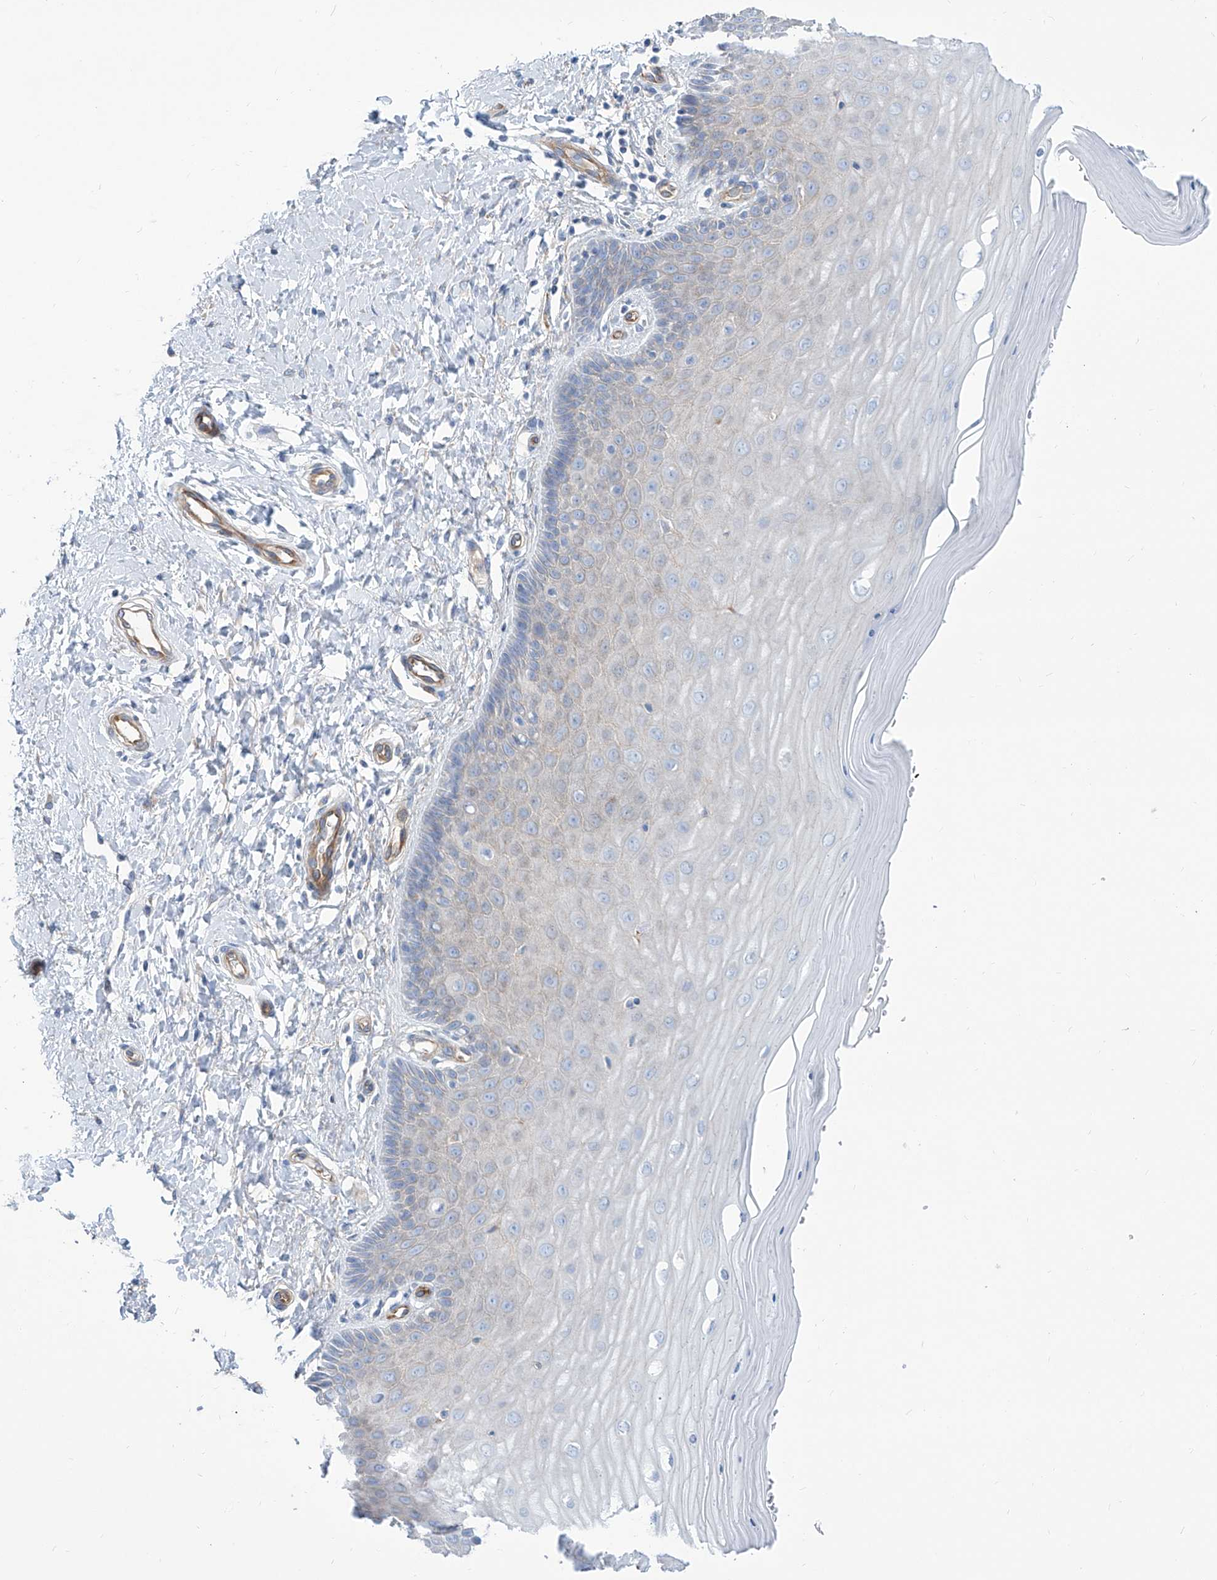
{"staining": {"intensity": "negative", "quantity": "none", "location": "none"}, "tissue": "cervix", "cell_type": "Glandular cells", "image_type": "normal", "snomed": [{"axis": "morphology", "description": "Normal tissue, NOS"}, {"axis": "topography", "description": "Cervix"}], "caption": "Protein analysis of unremarkable cervix shows no significant positivity in glandular cells.", "gene": "TMEM209", "patient": {"sex": "female", "age": 55}}